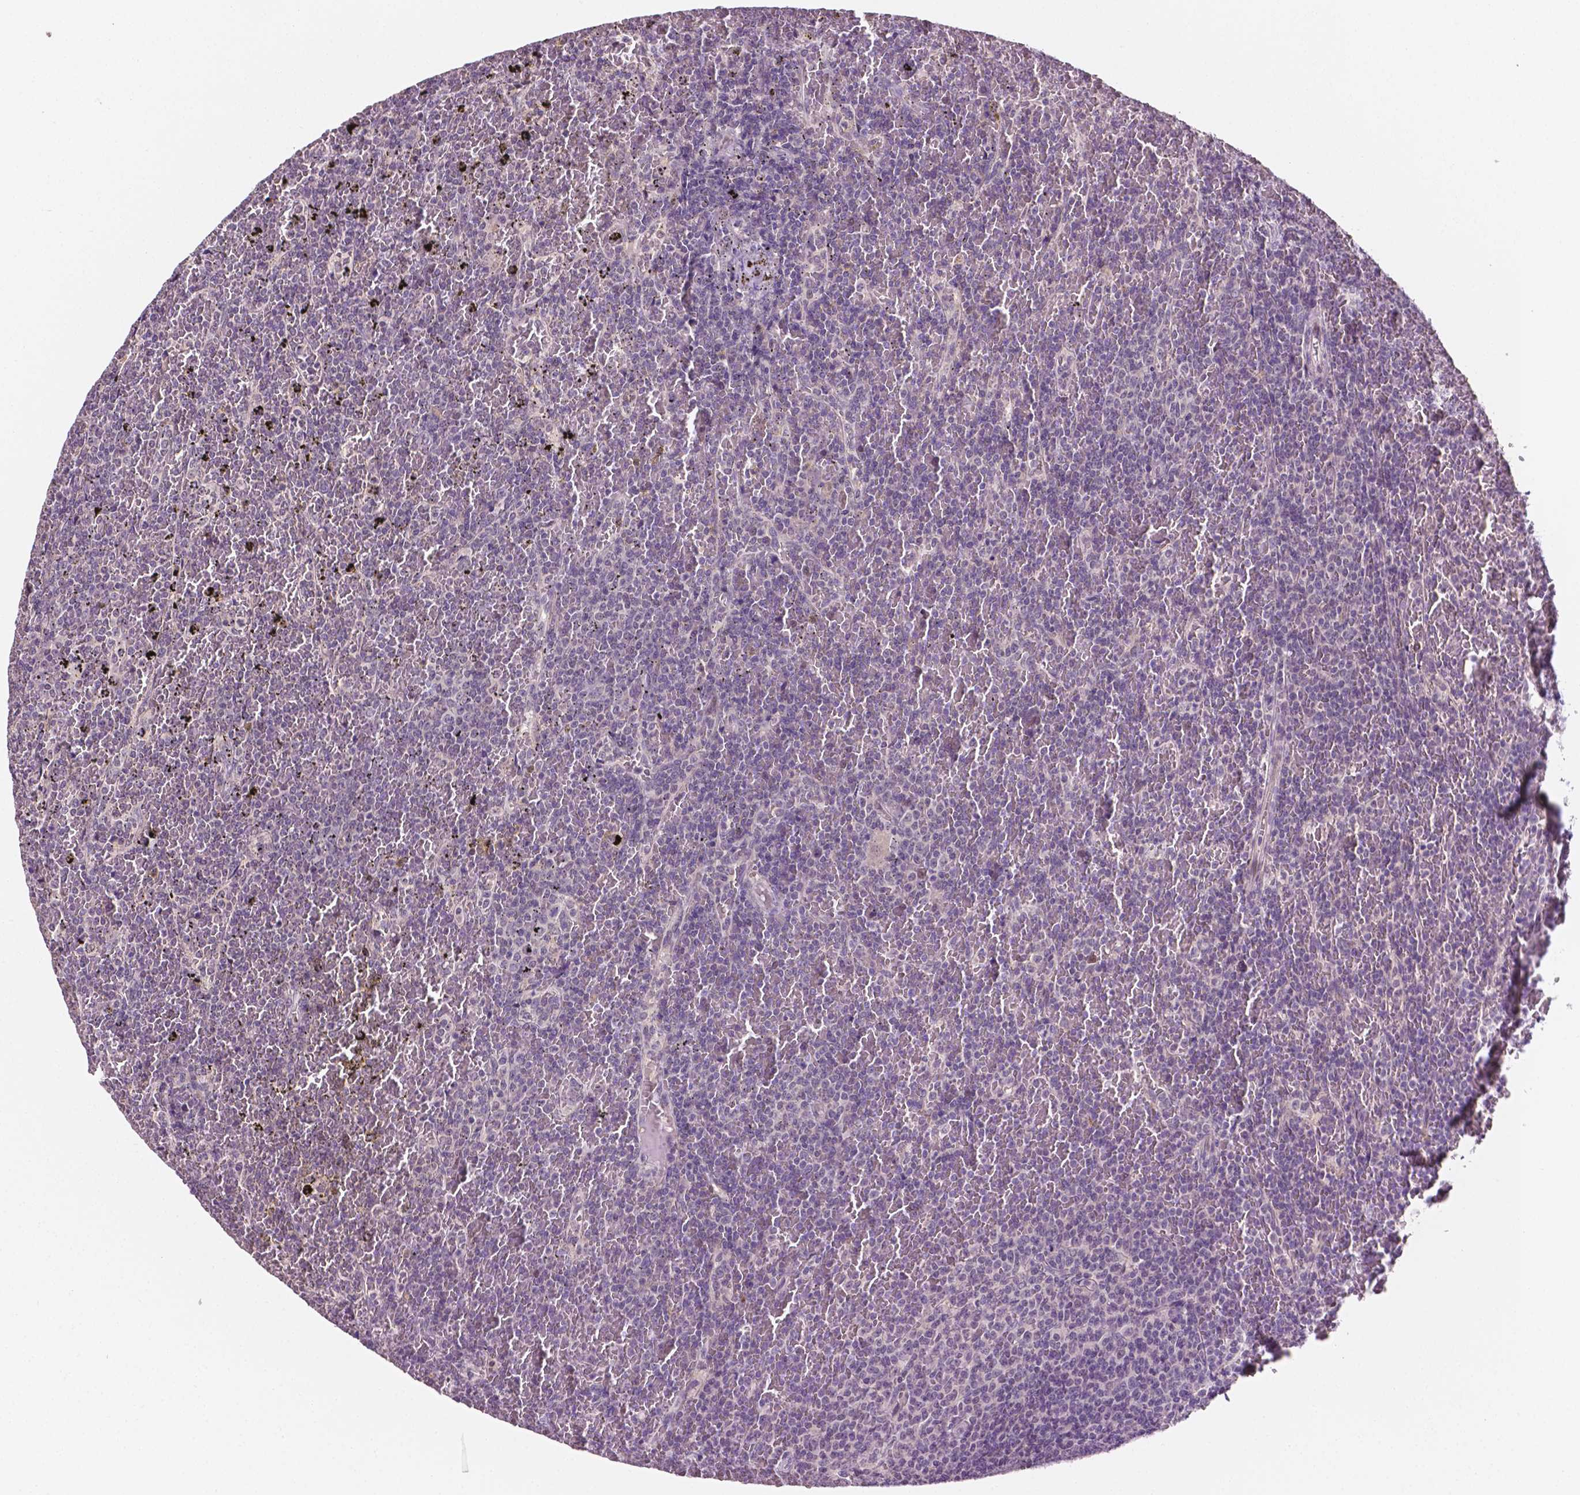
{"staining": {"intensity": "negative", "quantity": "none", "location": "none"}, "tissue": "lymphoma", "cell_type": "Tumor cells", "image_type": "cancer", "snomed": [{"axis": "morphology", "description": "Malignant lymphoma, non-Hodgkin's type, Low grade"}, {"axis": "topography", "description": "Spleen"}], "caption": "Malignant lymphoma, non-Hodgkin's type (low-grade) was stained to show a protein in brown. There is no significant positivity in tumor cells.", "gene": "MROH6", "patient": {"sex": "female", "age": 77}}